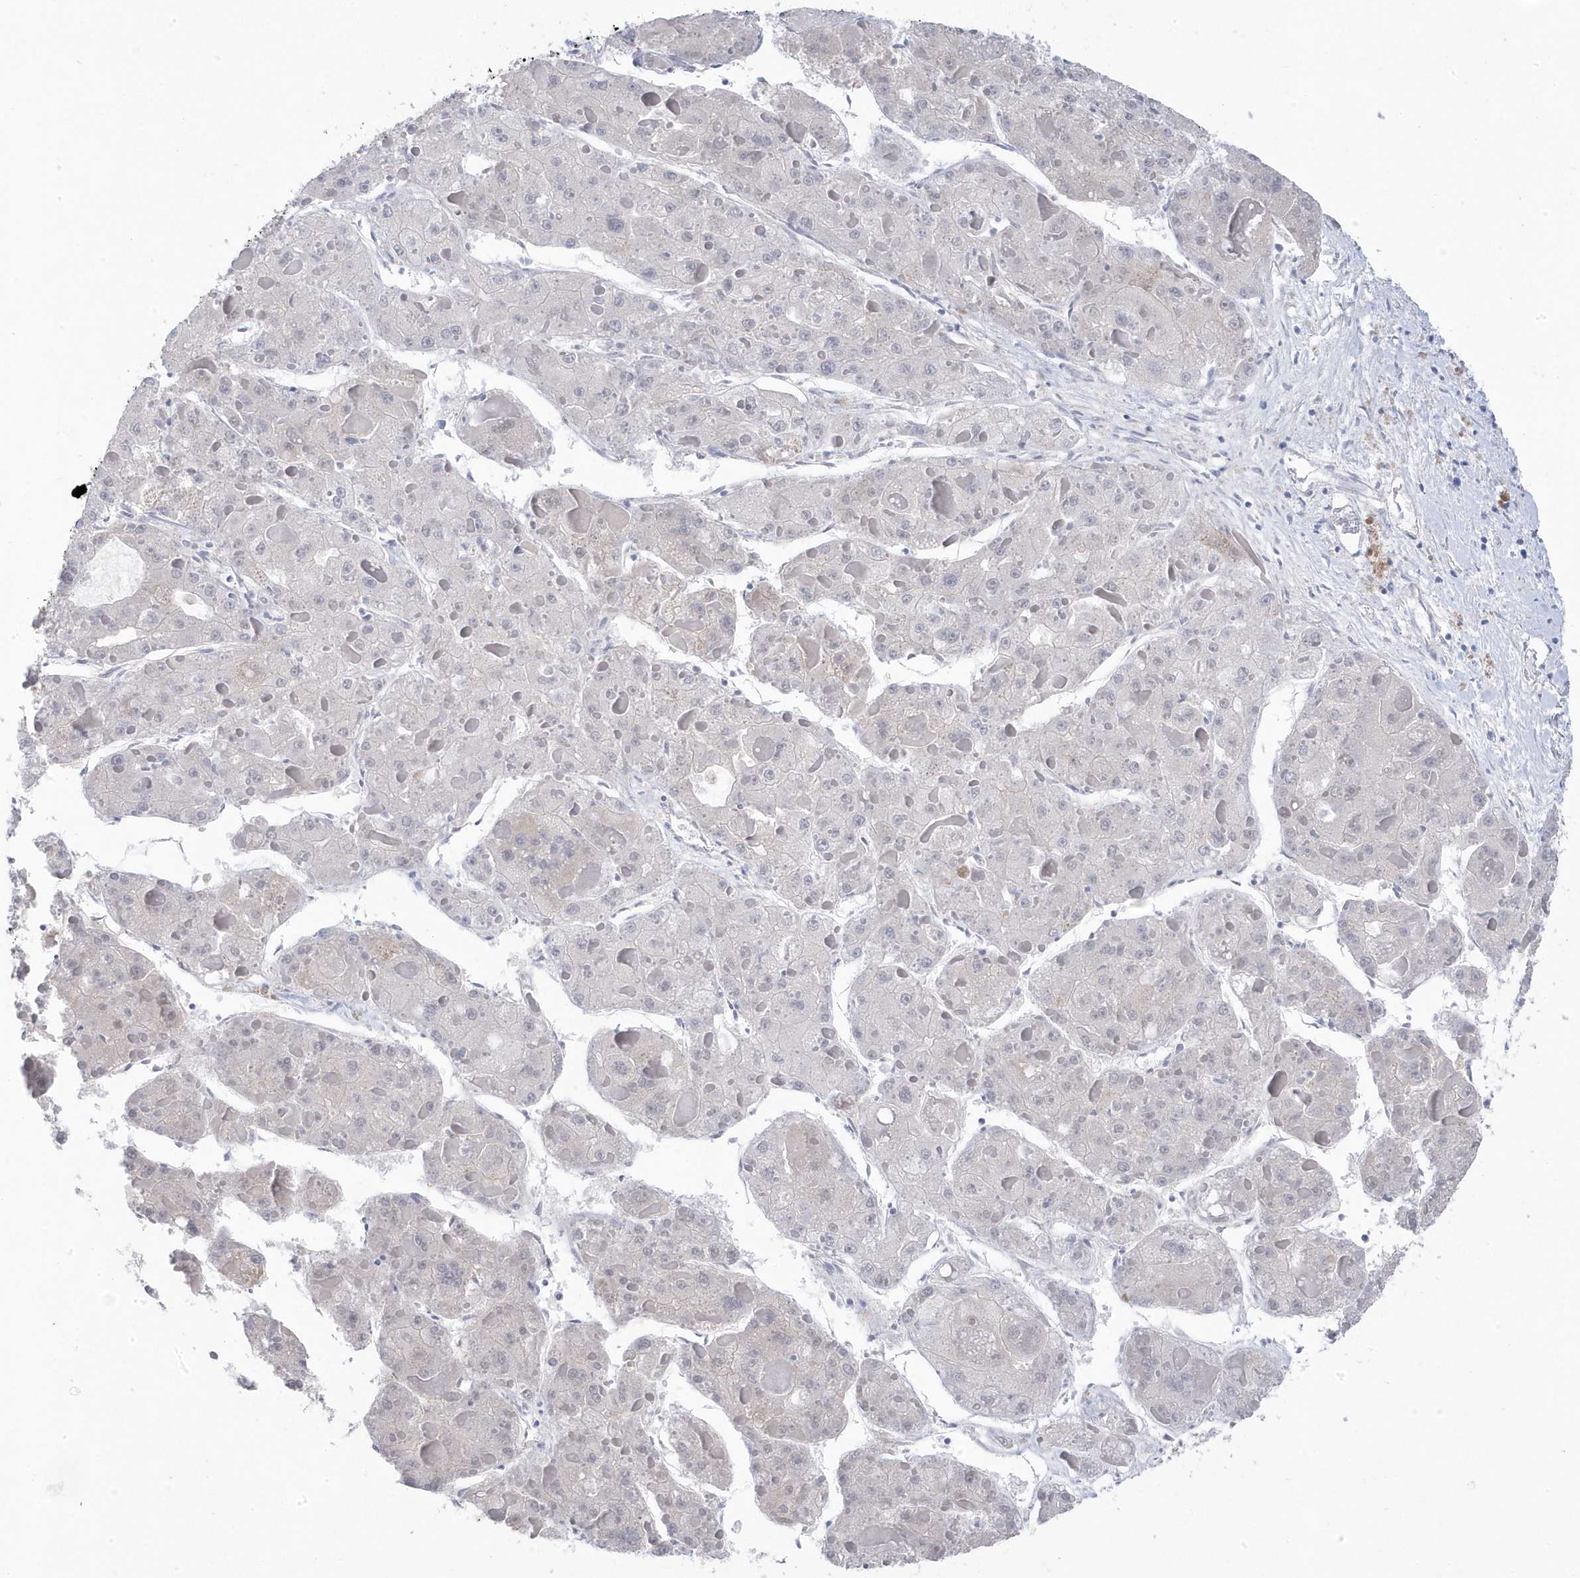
{"staining": {"intensity": "negative", "quantity": "none", "location": "none"}, "tissue": "liver cancer", "cell_type": "Tumor cells", "image_type": "cancer", "snomed": [{"axis": "morphology", "description": "Carcinoma, Hepatocellular, NOS"}, {"axis": "topography", "description": "Liver"}], "caption": "This photomicrograph is of liver hepatocellular carcinoma stained with immunohistochemistry (IHC) to label a protein in brown with the nuclei are counter-stained blue. There is no expression in tumor cells.", "gene": "ANAPC1", "patient": {"sex": "female", "age": 73}}